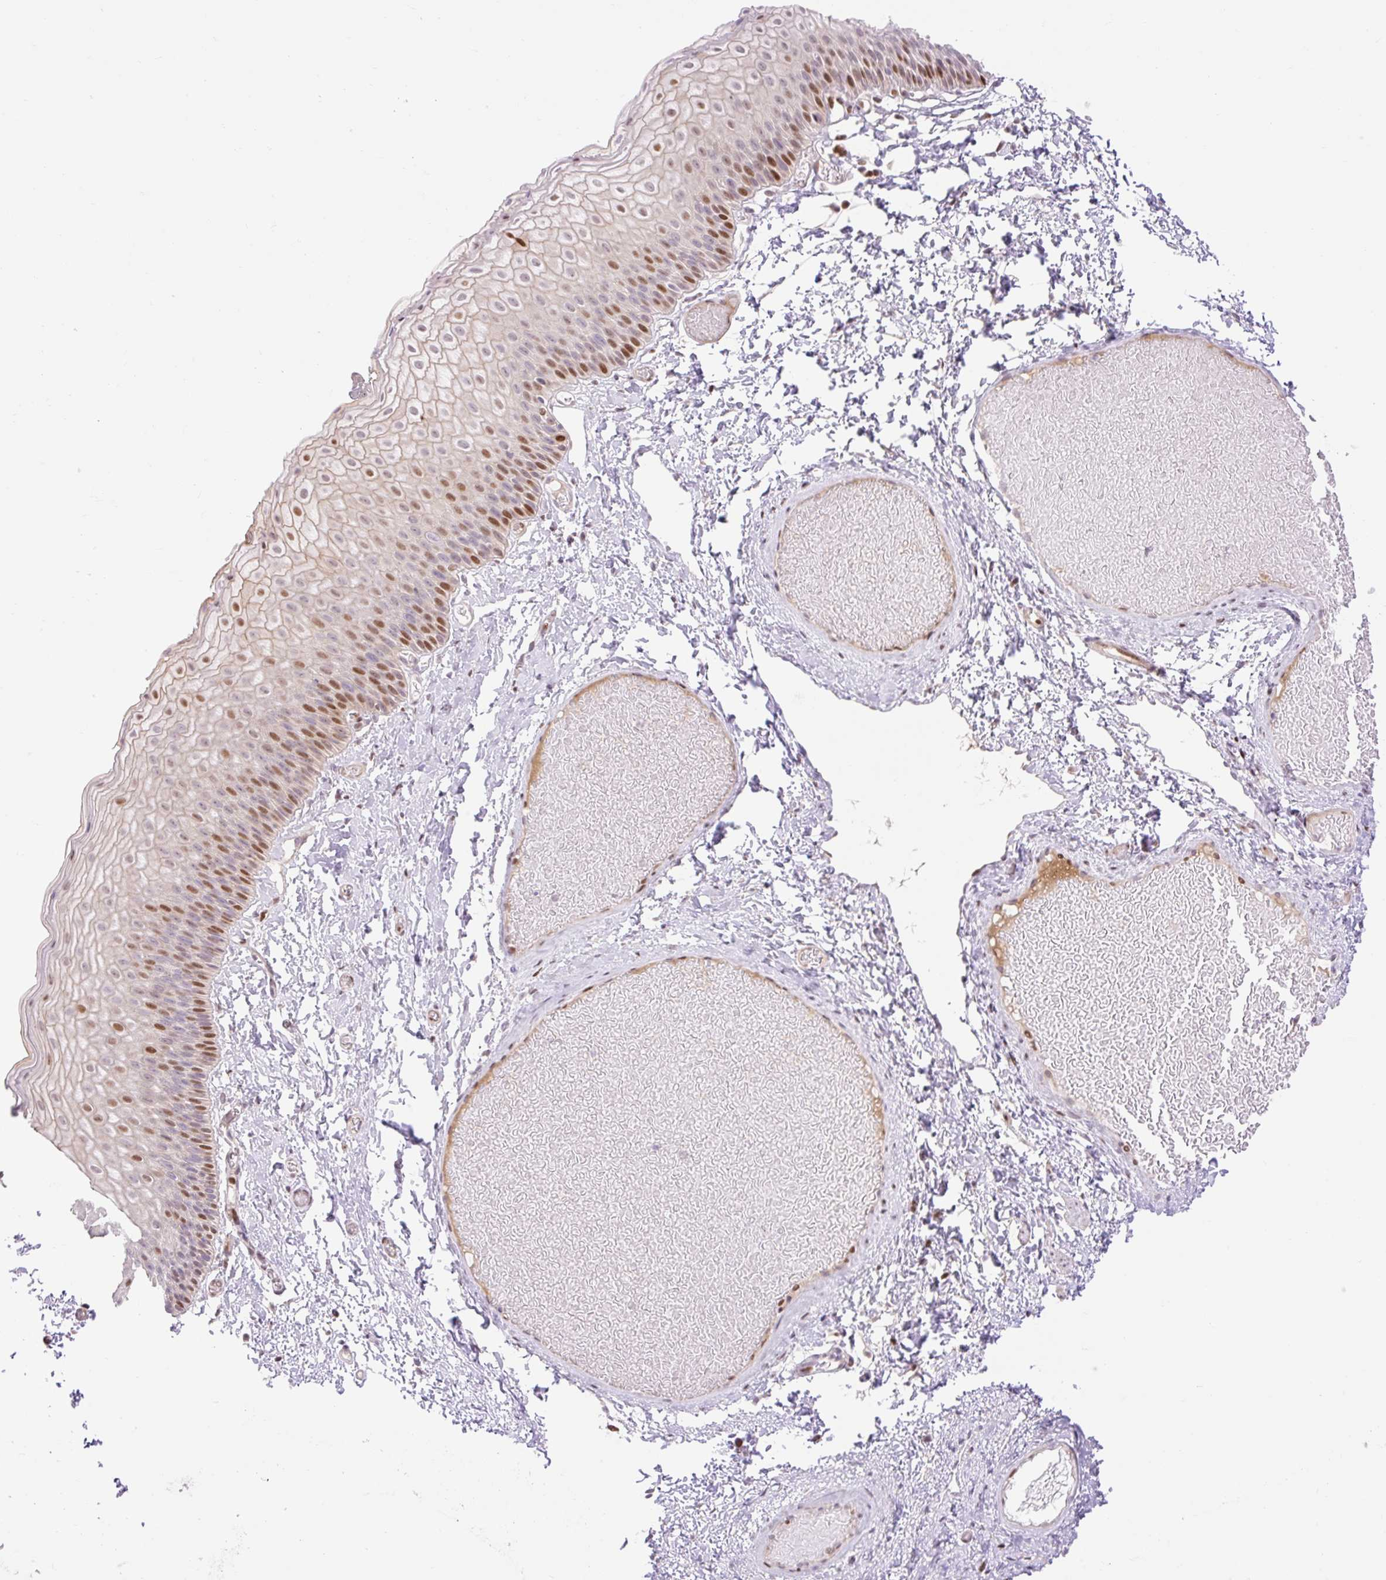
{"staining": {"intensity": "moderate", "quantity": "25%-75%", "location": "nuclear"}, "tissue": "skin", "cell_type": "Epidermal cells", "image_type": "normal", "snomed": [{"axis": "morphology", "description": "Normal tissue, NOS"}, {"axis": "topography", "description": "Anal"}], "caption": "High-magnification brightfield microscopy of unremarkable skin stained with DAB (brown) and counterstained with hematoxylin (blue). epidermal cells exhibit moderate nuclear positivity is present in about25%-75% of cells.", "gene": "RIPPLY3", "patient": {"sex": "female", "age": 40}}